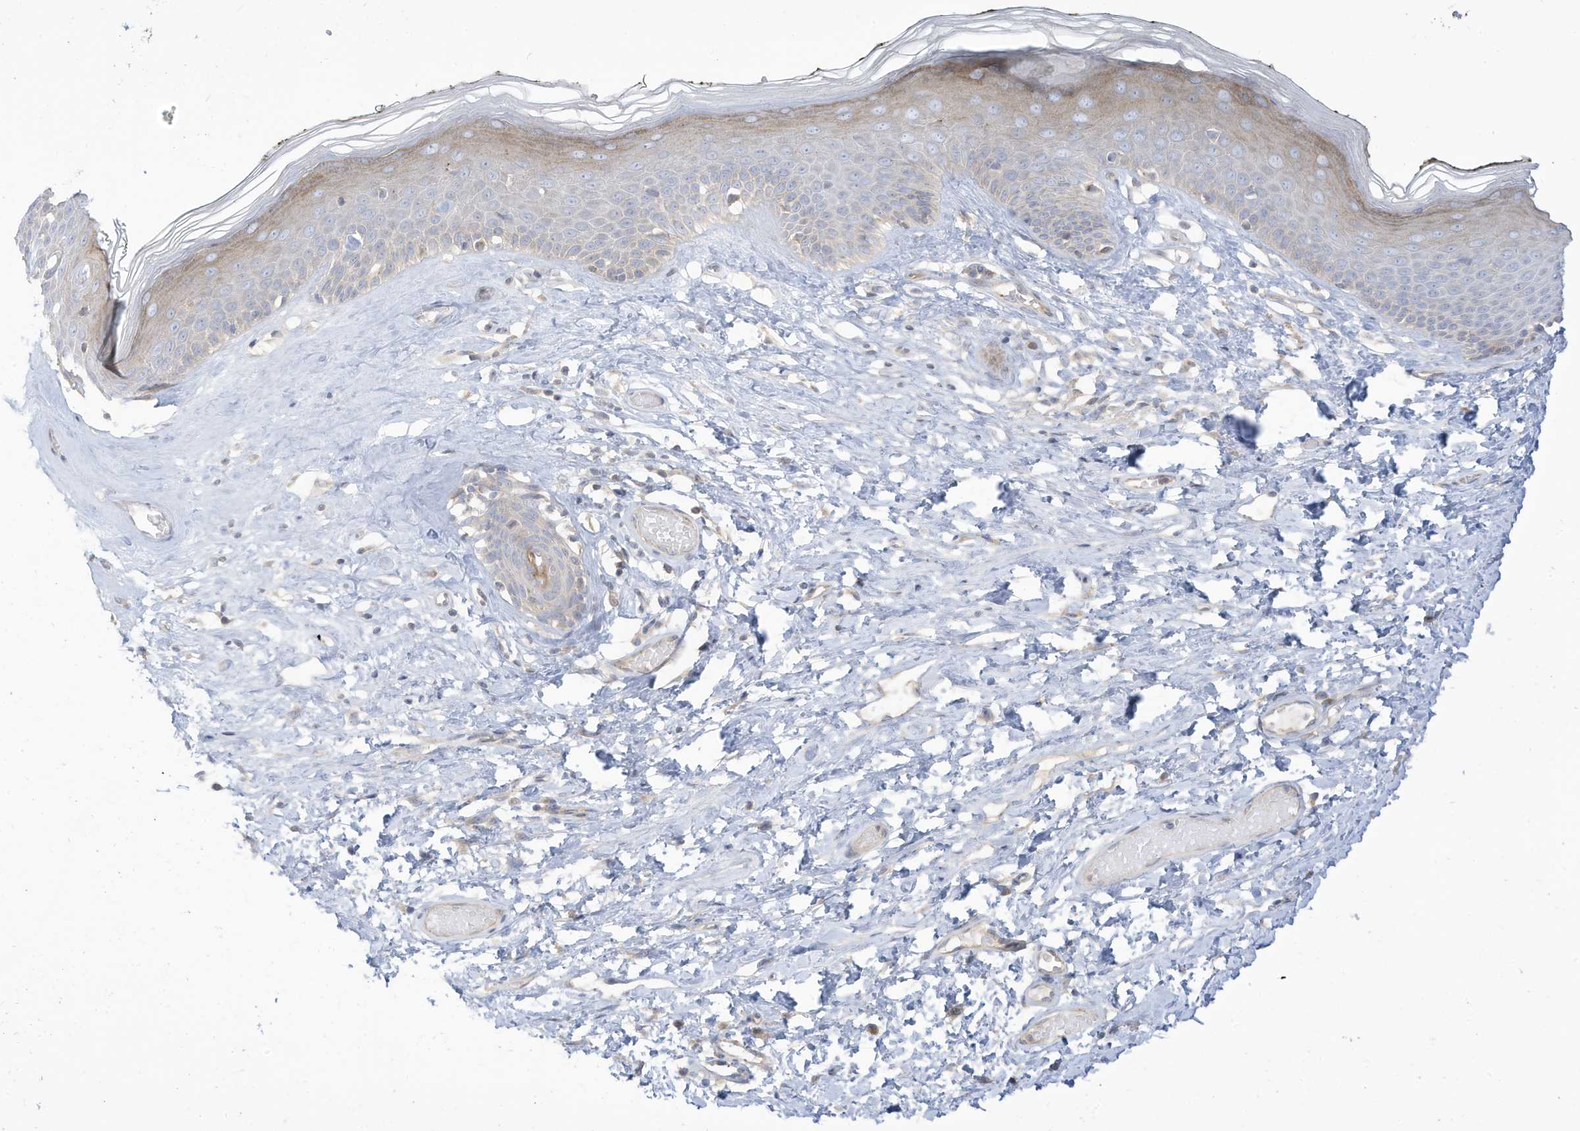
{"staining": {"intensity": "moderate", "quantity": "<25%", "location": "cytoplasmic/membranous"}, "tissue": "skin", "cell_type": "Epidermal cells", "image_type": "normal", "snomed": [{"axis": "morphology", "description": "Normal tissue, NOS"}, {"axis": "morphology", "description": "Inflammation, NOS"}, {"axis": "topography", "description": "Vulva"}], "caption": "Brown immunohistochemical staining in benign human skin displays moderate cytoplasmic/membranous expression in approximately <25% of epidermal cells. (DAB = brown stain, brightfield microscopy at high magnification).", "gene": "LRRN2", "patient": {"sex": "female", "age": 84}}